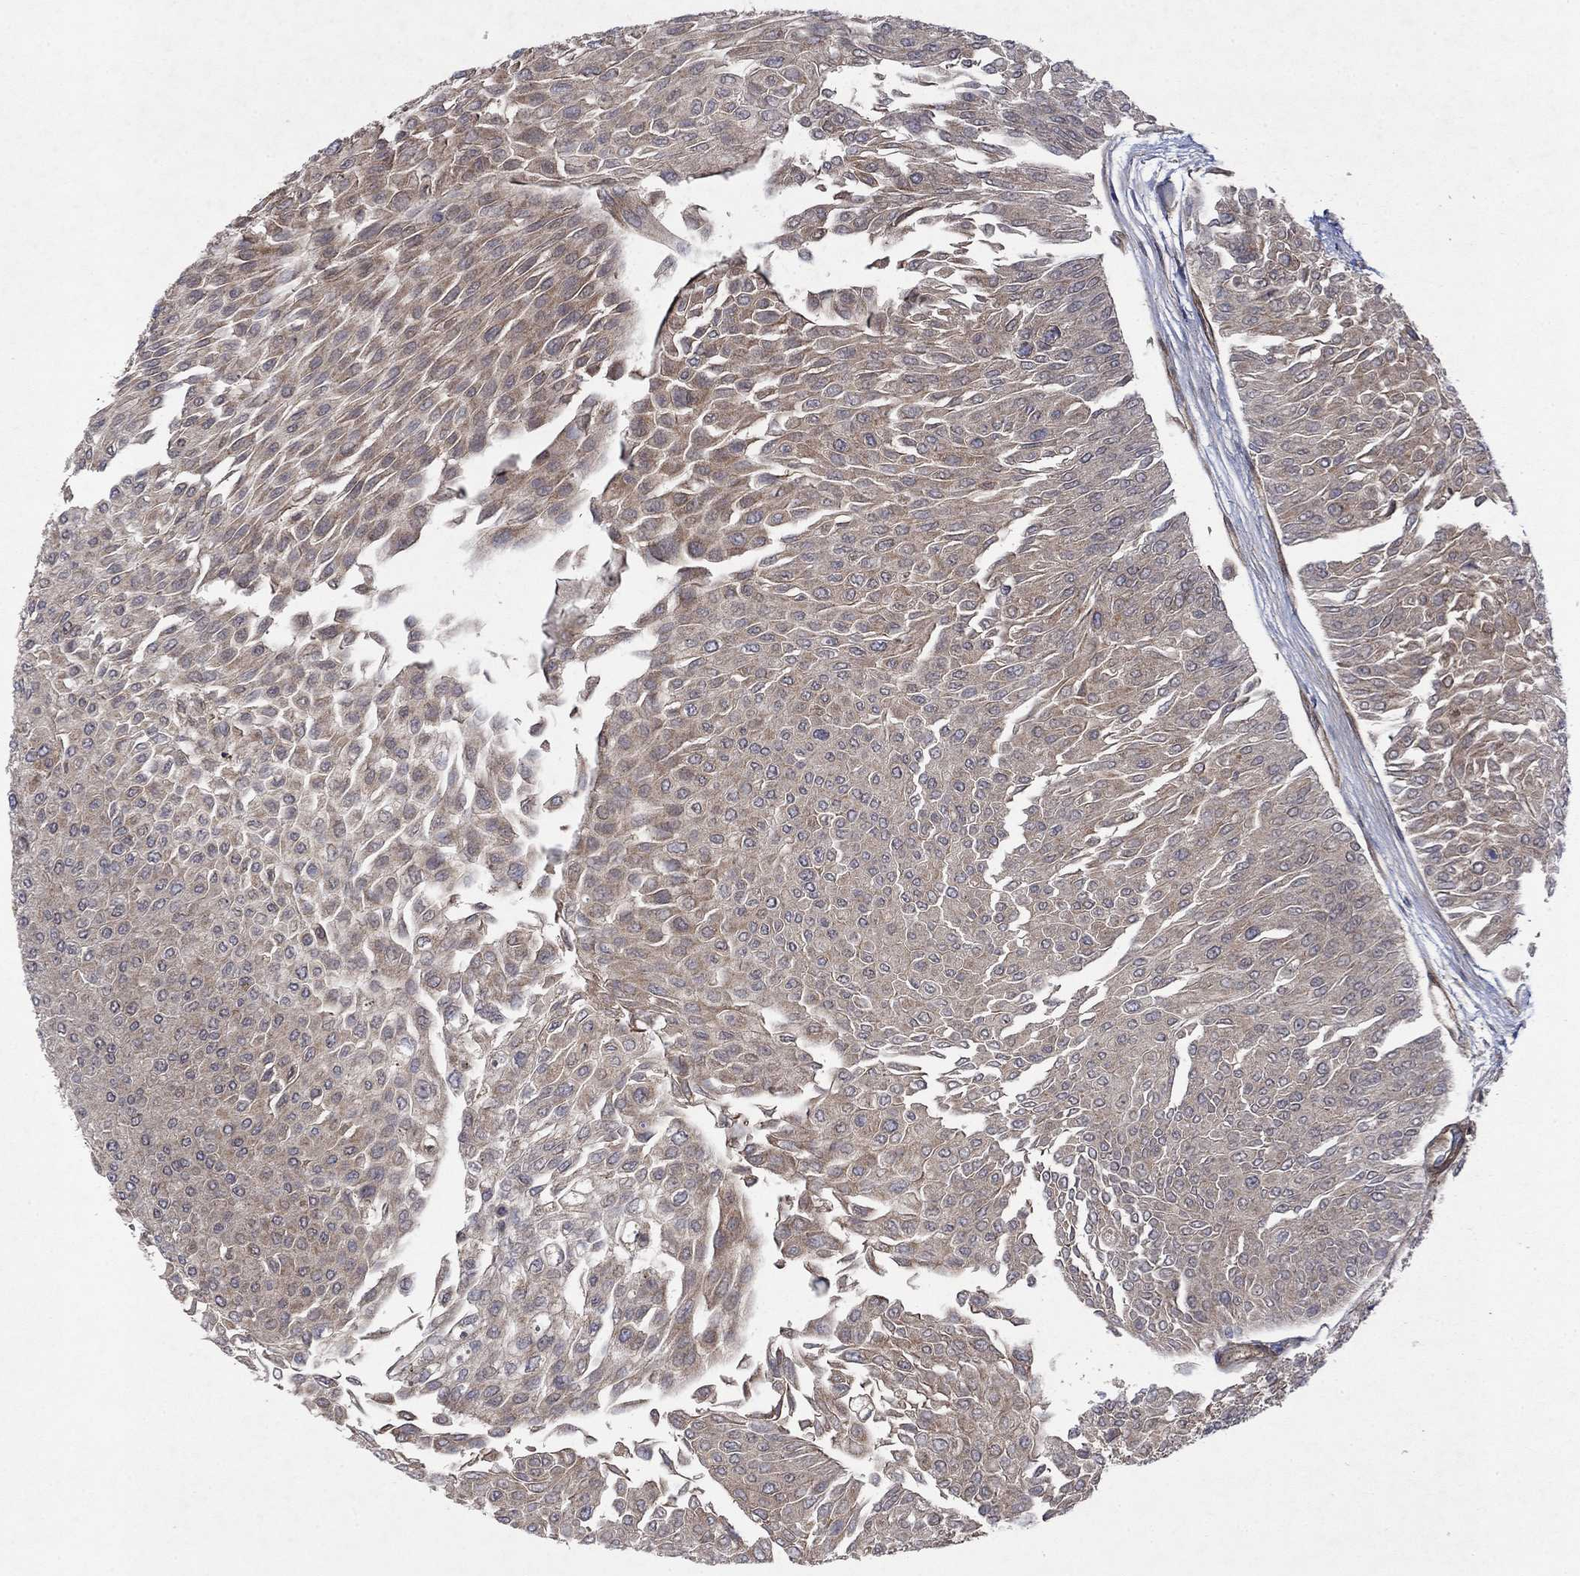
{"staining": {"intensity": "weak", "quantity": ">75%", "location": "cytoplasmic/membranous"}, "tissue": "urothelial cancer", "cell_type": "Tumor cells", "image_type": "cancer", "snomed": [{"axis": "morphology", "description": "Urothelial carcinoma, Low grade"}, {"axis": "topography", "description": "Urinary bladder"}], "caption": "This is a photomicrograph of immunohistochemistry staining of low-grade urothelial carcinoma, which shows weak staining in the cytoplasmic/membranous of tumor cells.", "gene": "PRICKLE4", "patient": {"sex": "male", "age": 67}}